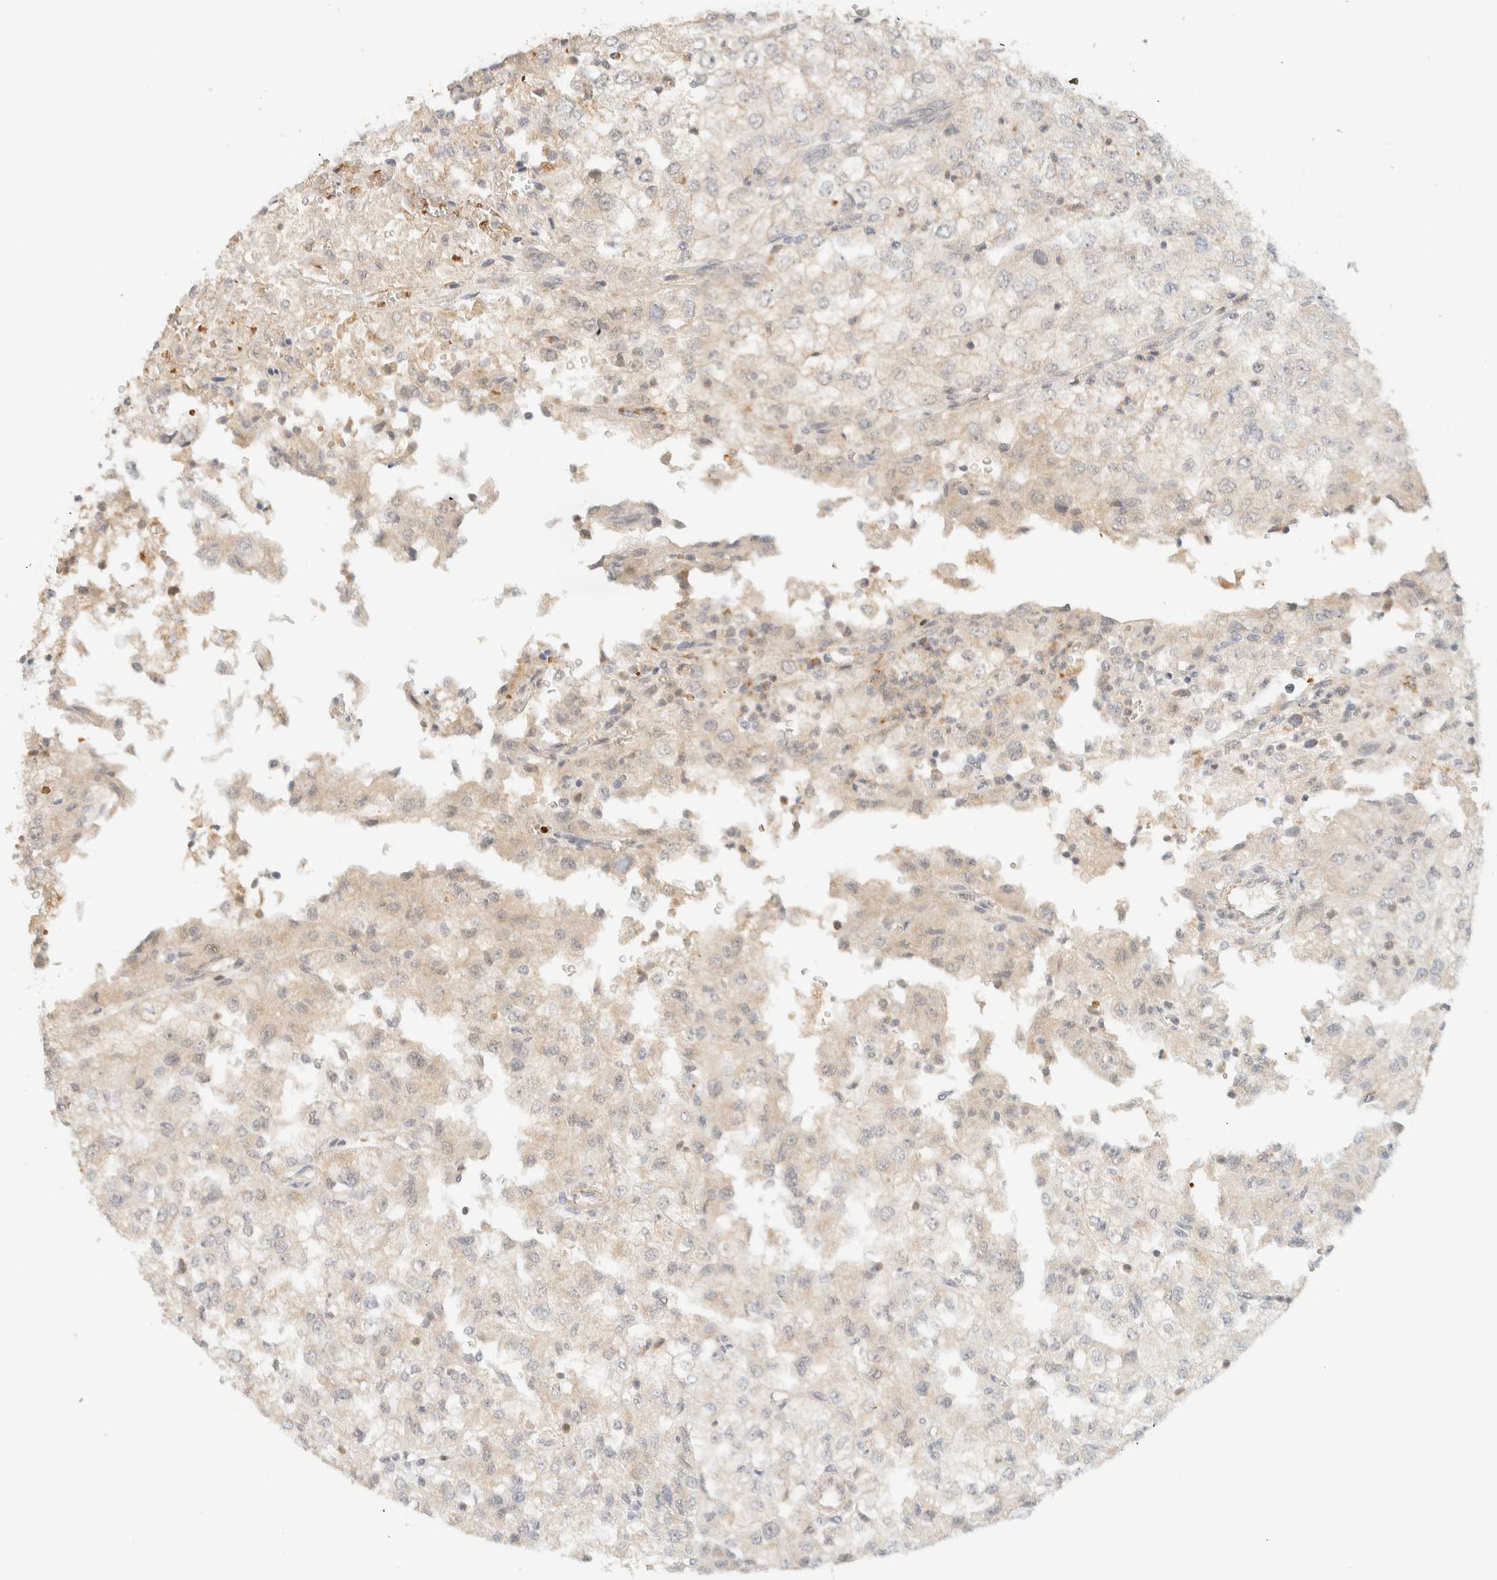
{"staining": {"intensity": "negative", "quantity": "none", "location": "none"}, "tissue": "renal cancer", "cell_type": "Tumor cells", "image_type": "cancer", "snomed": [{"axis": "morphology", "description": "Adenocarcinoma, NOS"}, {"axis": "topography", "description": "Kidney"}], "caption": "The photomicrograph shows no significant expression in tumor cells of renal cancer (adenocarcinoma).", "gene": "TNK1", "patient": {"sex": "female", "age": 54}}